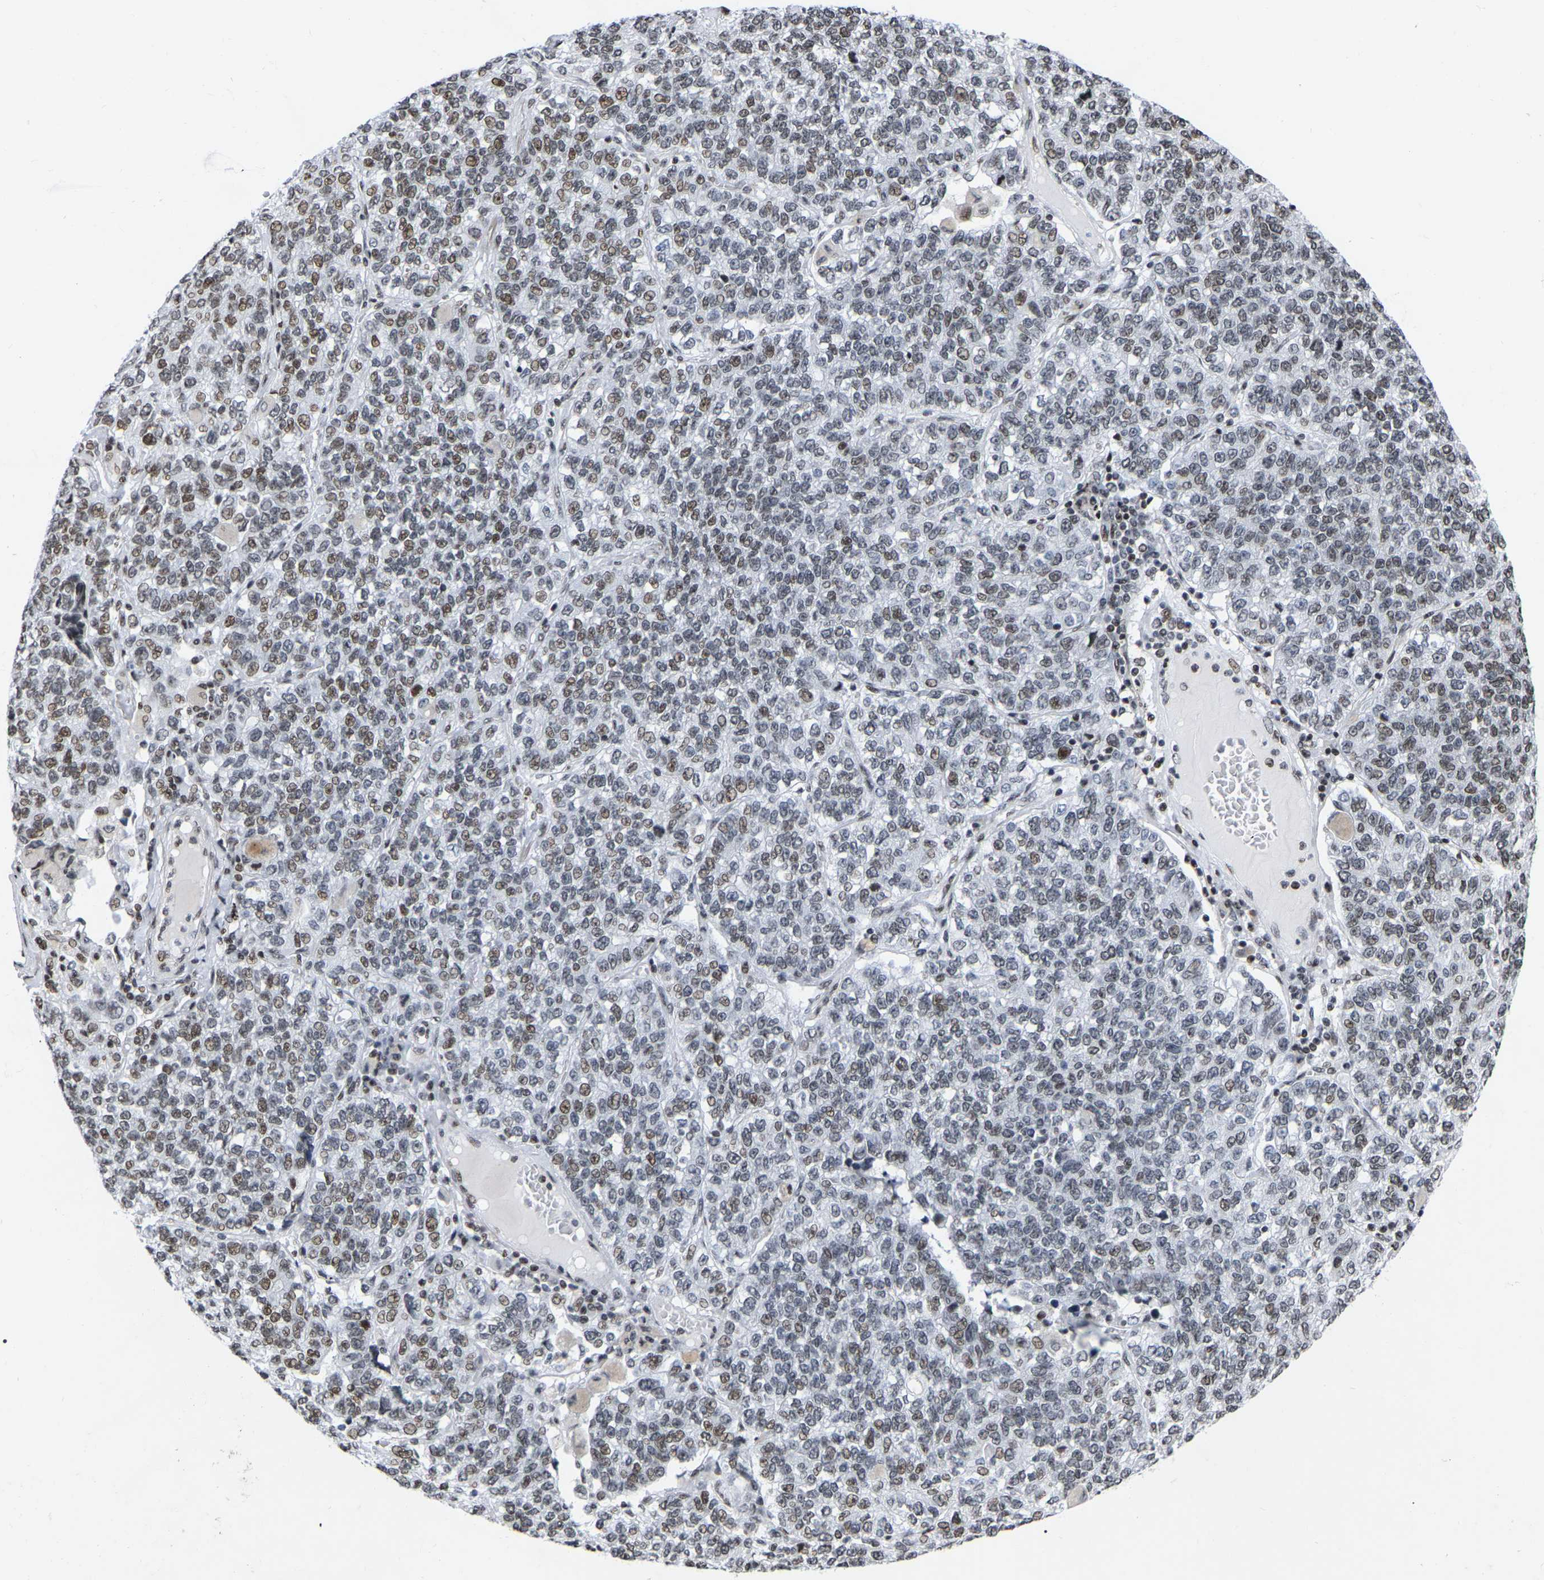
{"staining": {"intensity": "weak", "quantity": "25%-75%", "location": "nuclear"}, "tissue": "lung cancer", "cell_type": "Tumor cells", "image_type": "cancer", "snomed": [{"axis": "morphology", "description": "Adenocarcinoma, NOS"}, {"axis": "topography", "description": "Lung"}], "caption": "Human lung cancer stained with a protein marker exhibits weak staining in tumor cells.", "gene": "PRCC", "patient": {"sex": "male", "age": 49}}